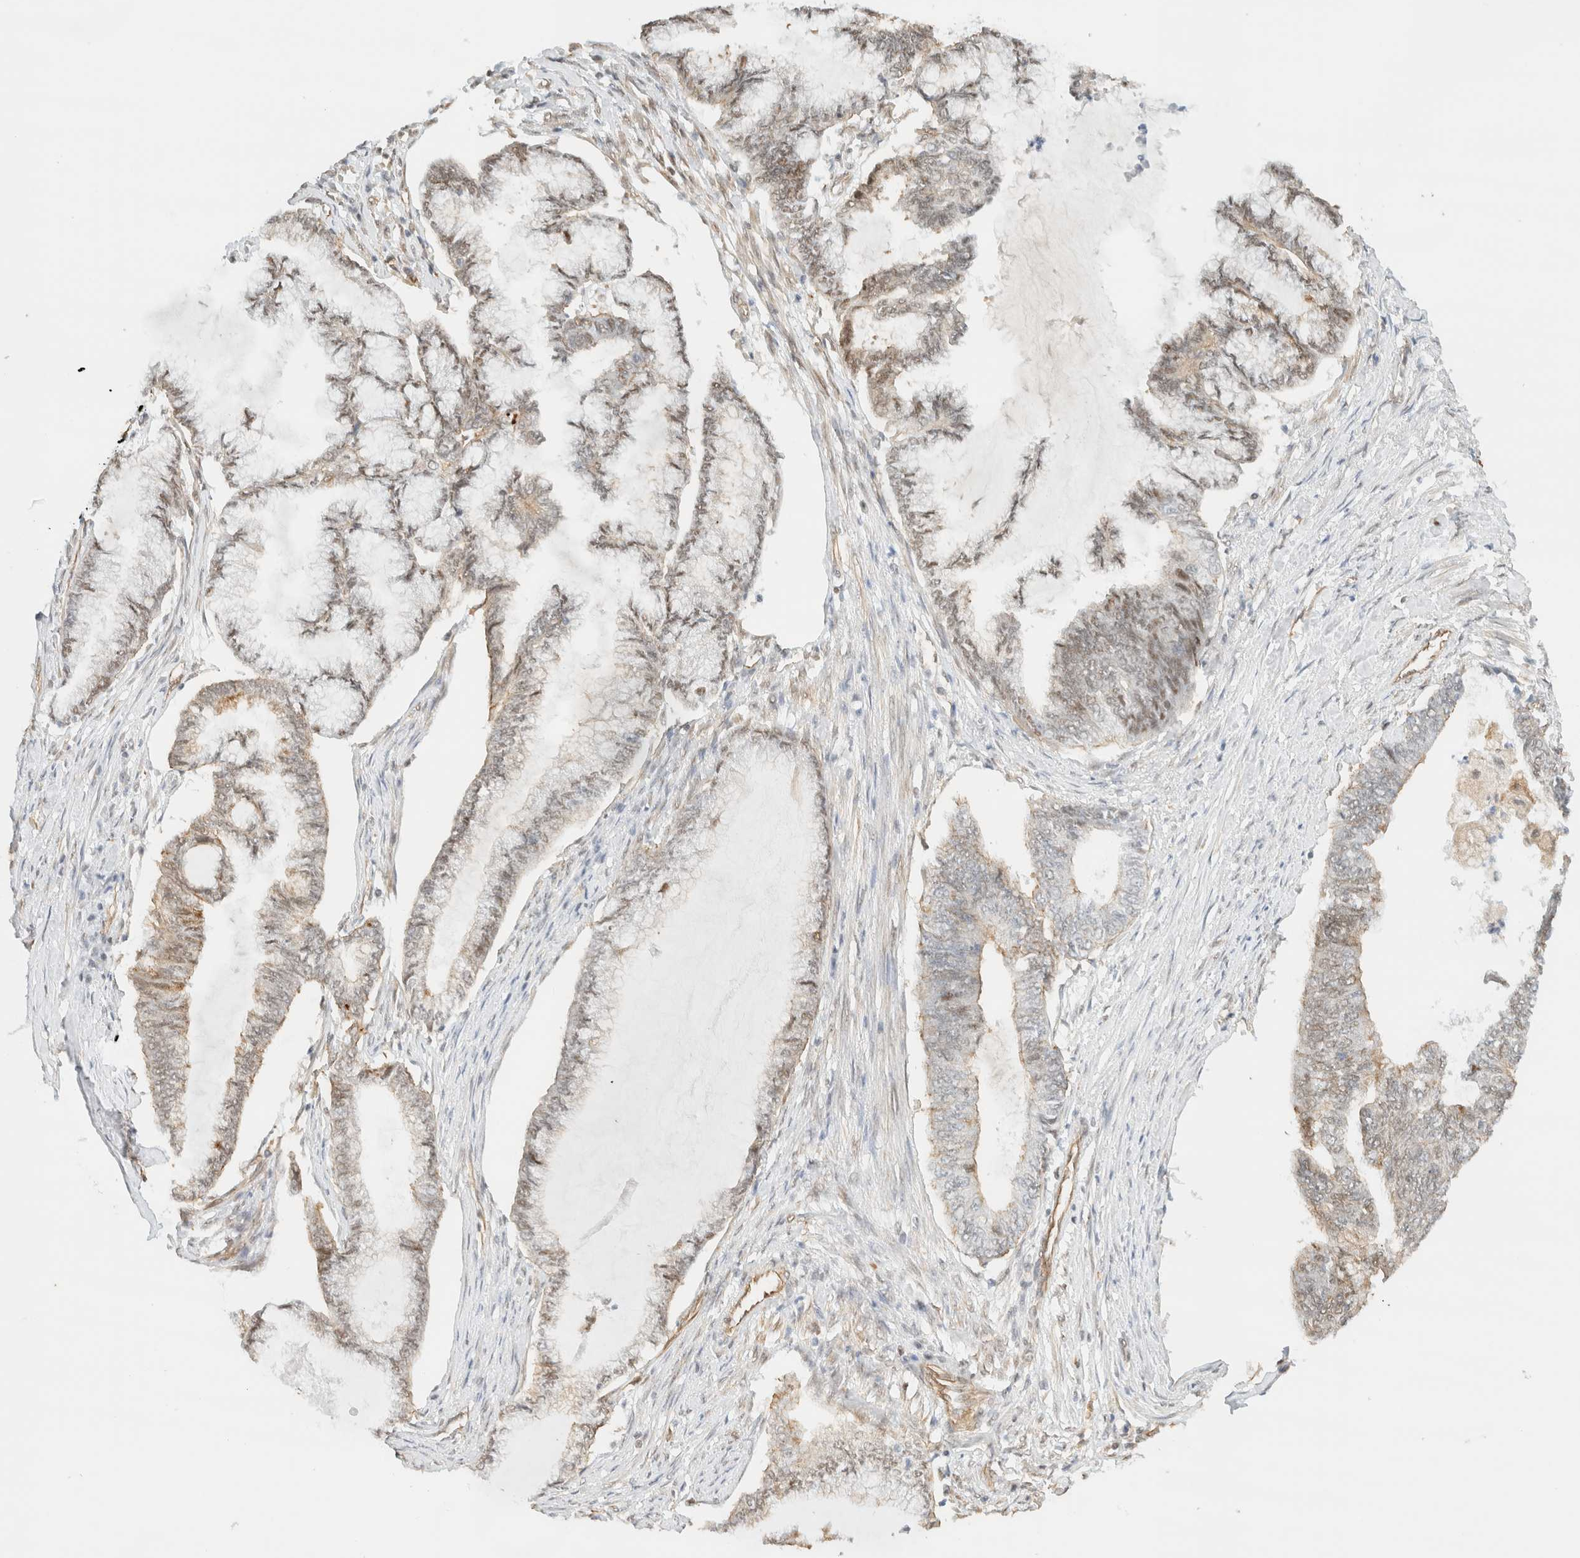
{"staining": {"intensity": "weak", "quantity": "25%-75%", "location": "nuclear"}, "tissue": "endometrial cancer", "cell_type": "Tumor cells", "image_type": "cancer", "snomed": [{"axis": "morphology", "description": "Adenocarcinoma, NOS"}, {"axis": "topography", "description": "Endometrium"}], "caption": "Human adenocarcinoma (endometrial) stained for a protein (brown) shows weak nuclear positive expression in about 25%-75% of tumor cells.", "gene": "ARID5A", "patient": {"sex": "female", "age": 86}}